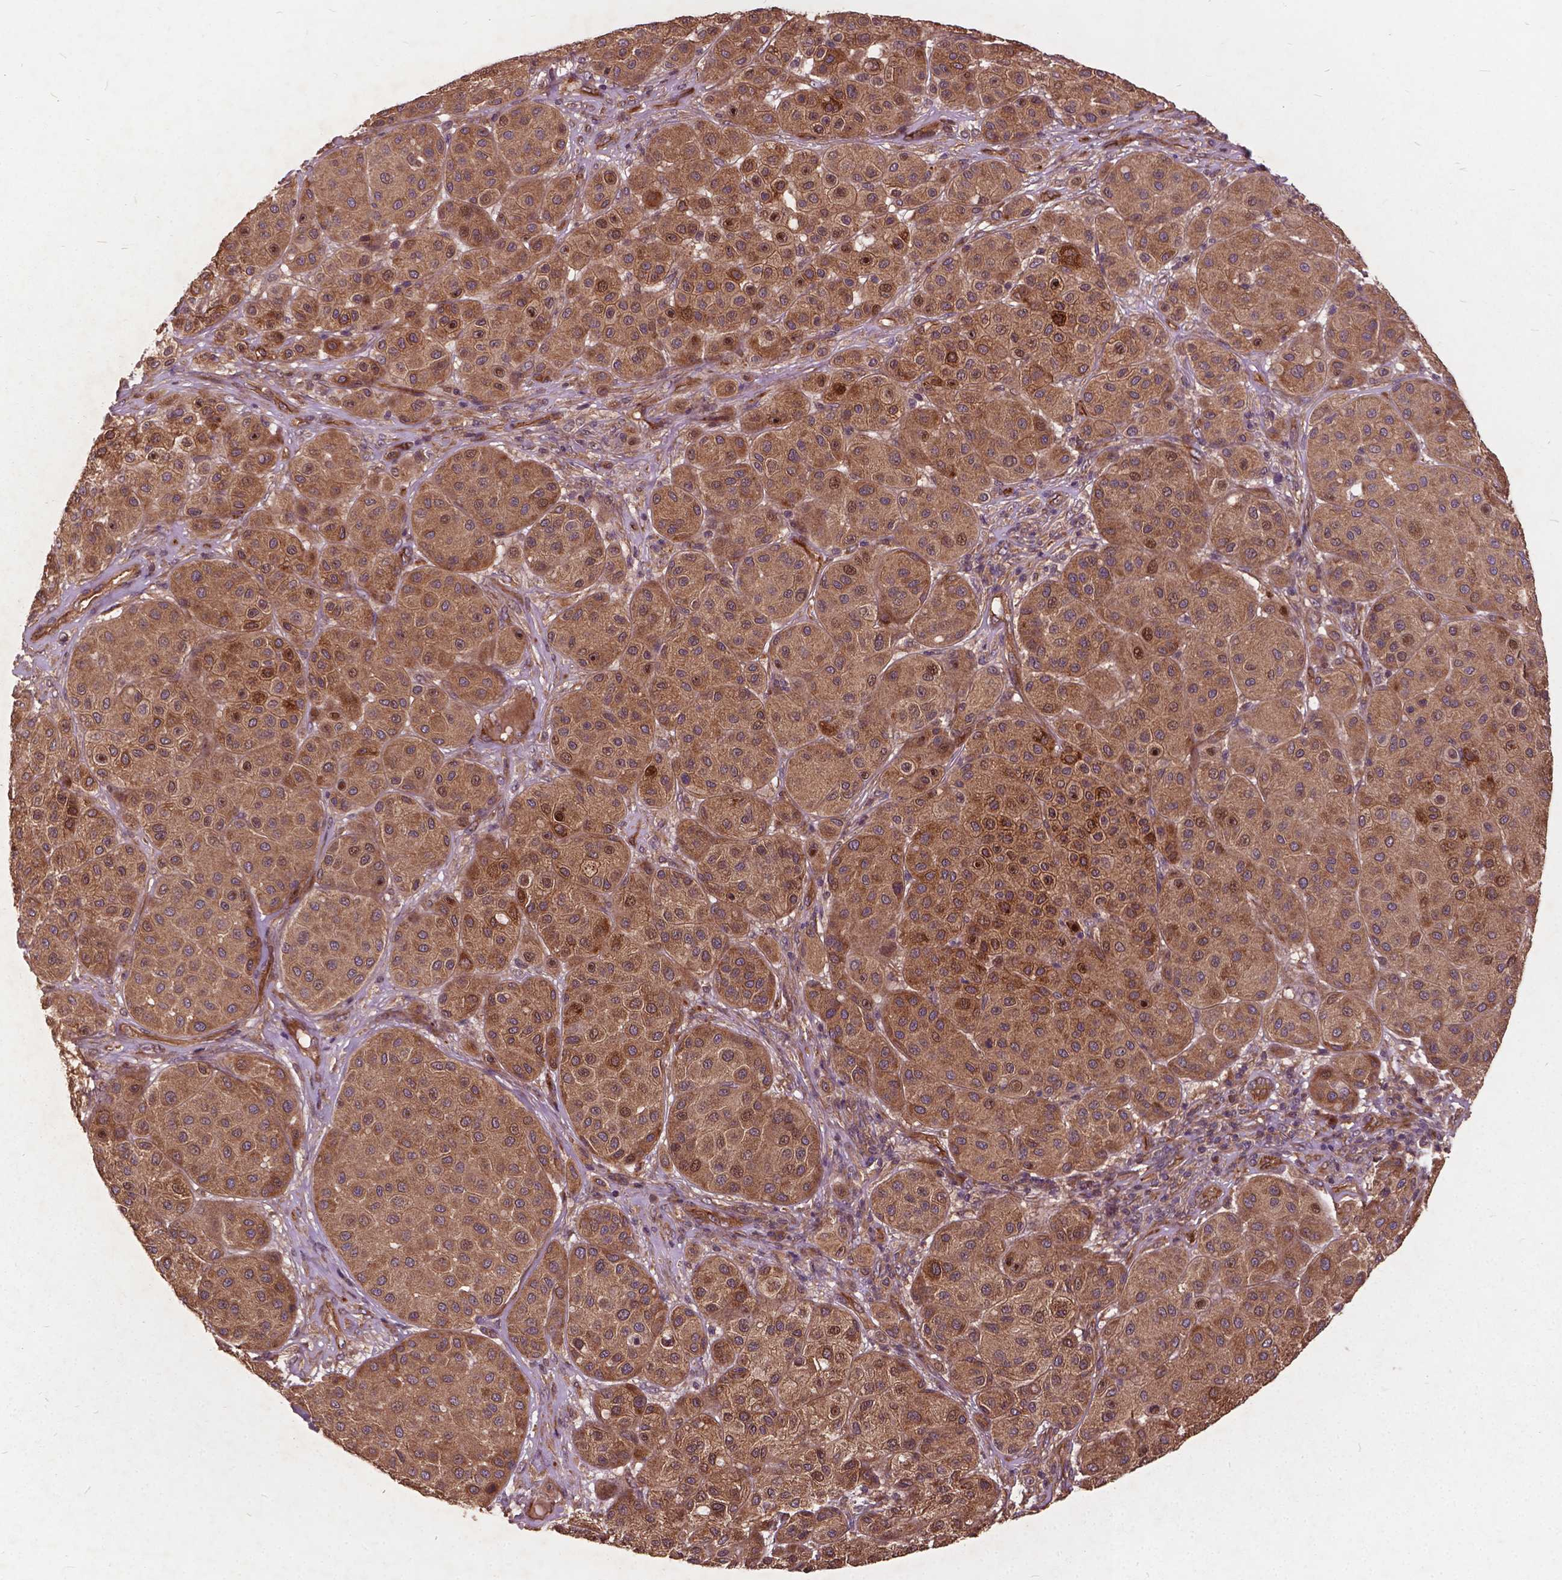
{"staining": {"intensity": "moderate", "quantity": ">75%", "location": "cytoplasmic/membranous"}, "tissue": "melanoma", "cell_type": "Tumor cells", "image_type": "cancer", "snomed": [{"axis": "morphology", "description": "Malignant melanoma, Metastatic site"}, {"axis": "topography", "description": "Smooth muscle"}], "caption": "Protein staining by immunohistochemistry exhibits moderate cytoplasmic/membranous staining in about >75% of tumor cells in melanoma. The staining is performed using DAB (3,3'-diaminobenzidine) brown chromogen to label protein expression. The nuclei are counter-stained blue using hematoxylin.", "gene": "UBXN2A", "patient": {"sex": "male", "age": 41}}